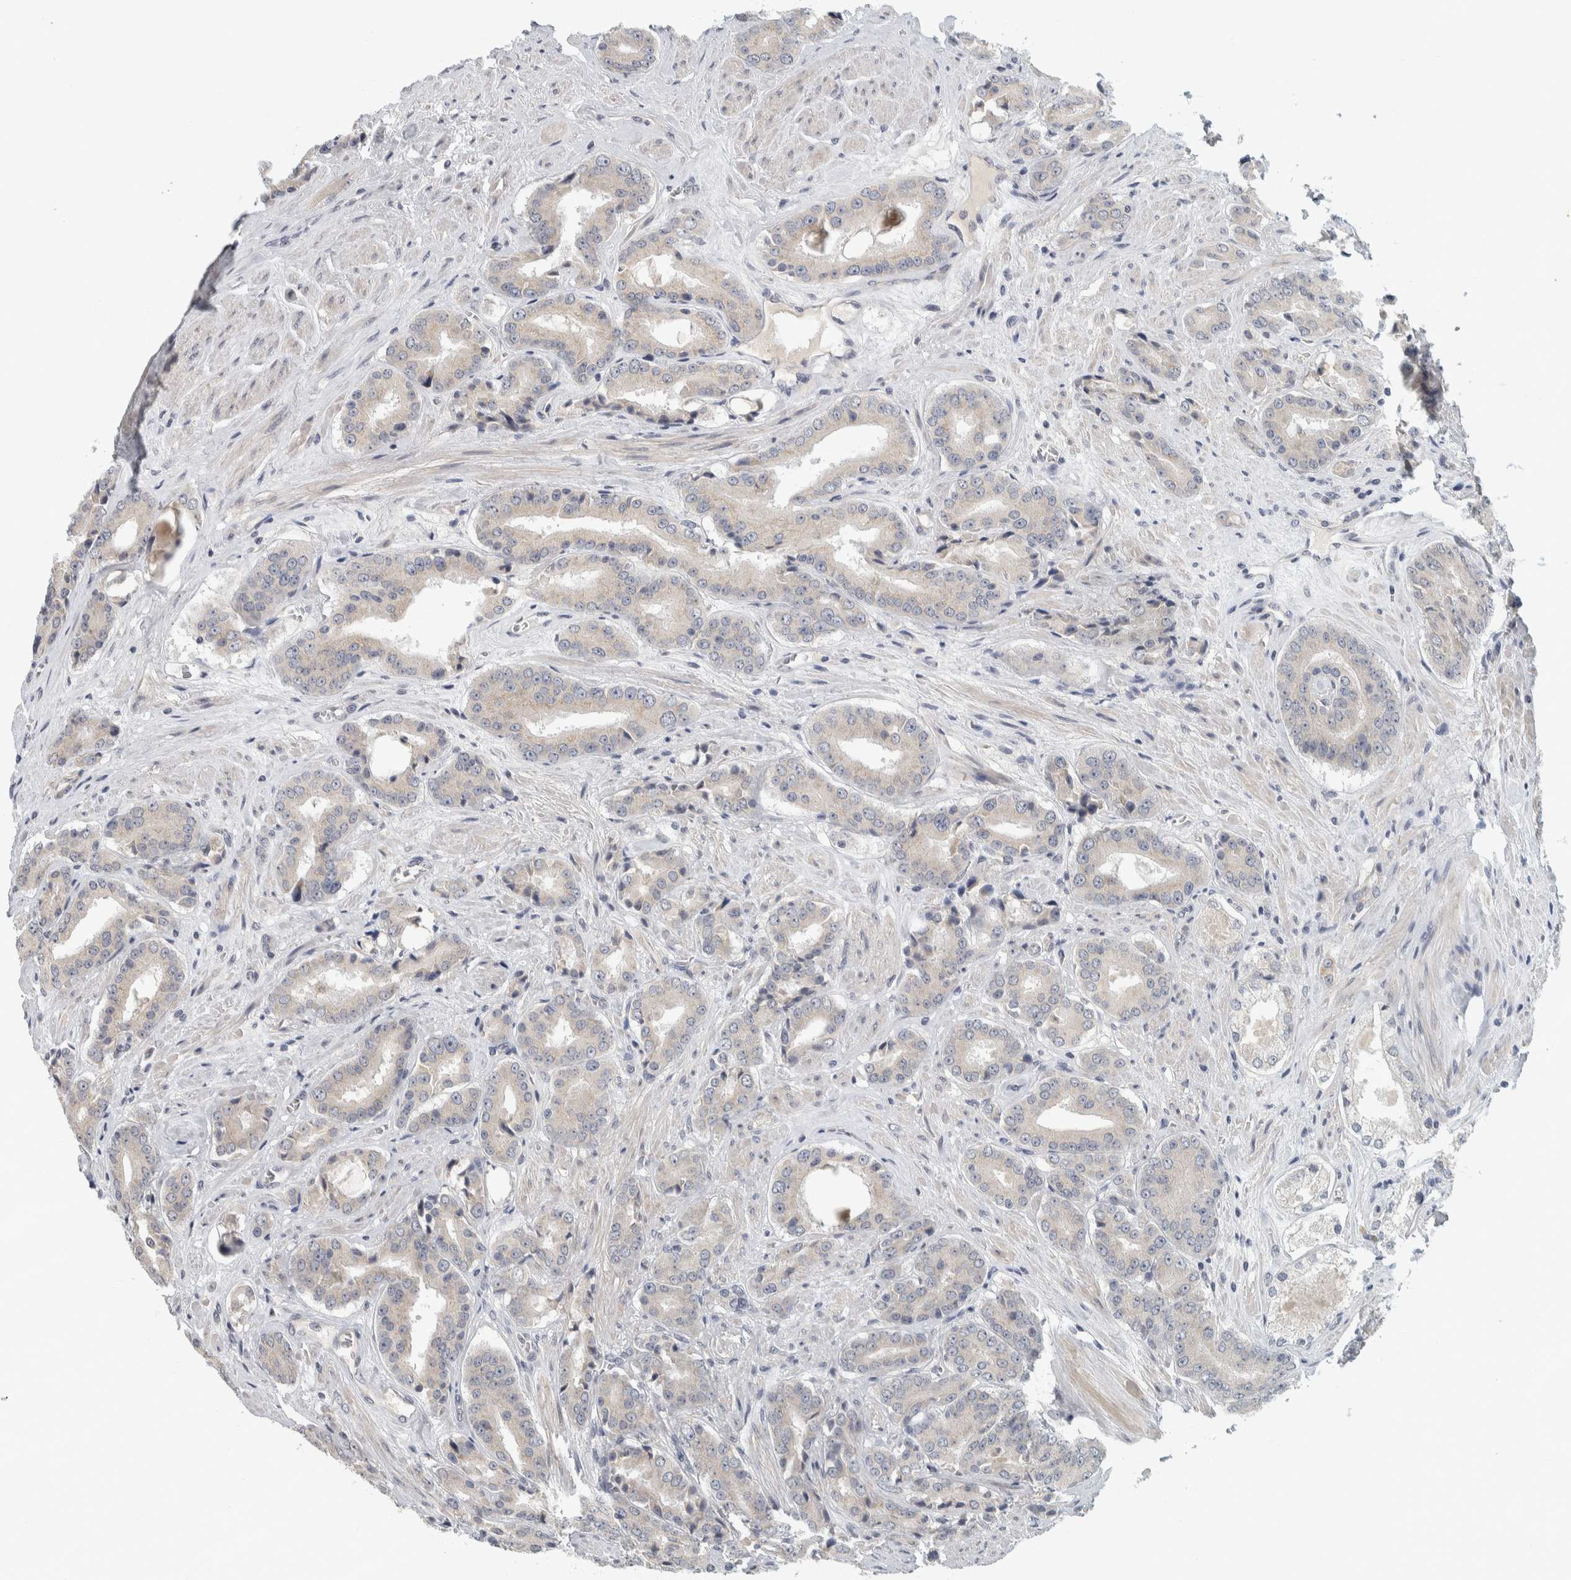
{"staining": {"intensity": "negative", "quantity": "none", "location": "none"}, "tissue": "prostate cancer", "cell_type": "Tumor cells", "image_type": "cancer", "snomed": [{"axis": "morphology", "description": "Adenocarcinoma, High grade"}, {"axis": "topography", "description": "Prostate"}], "caption": "Photomicrograph shows no protein positivity in tumor cells of prostate high-grade adenocarcinoma tissue.", "gene": "AFP", "patient": {"sex": "male", "age": 71}}